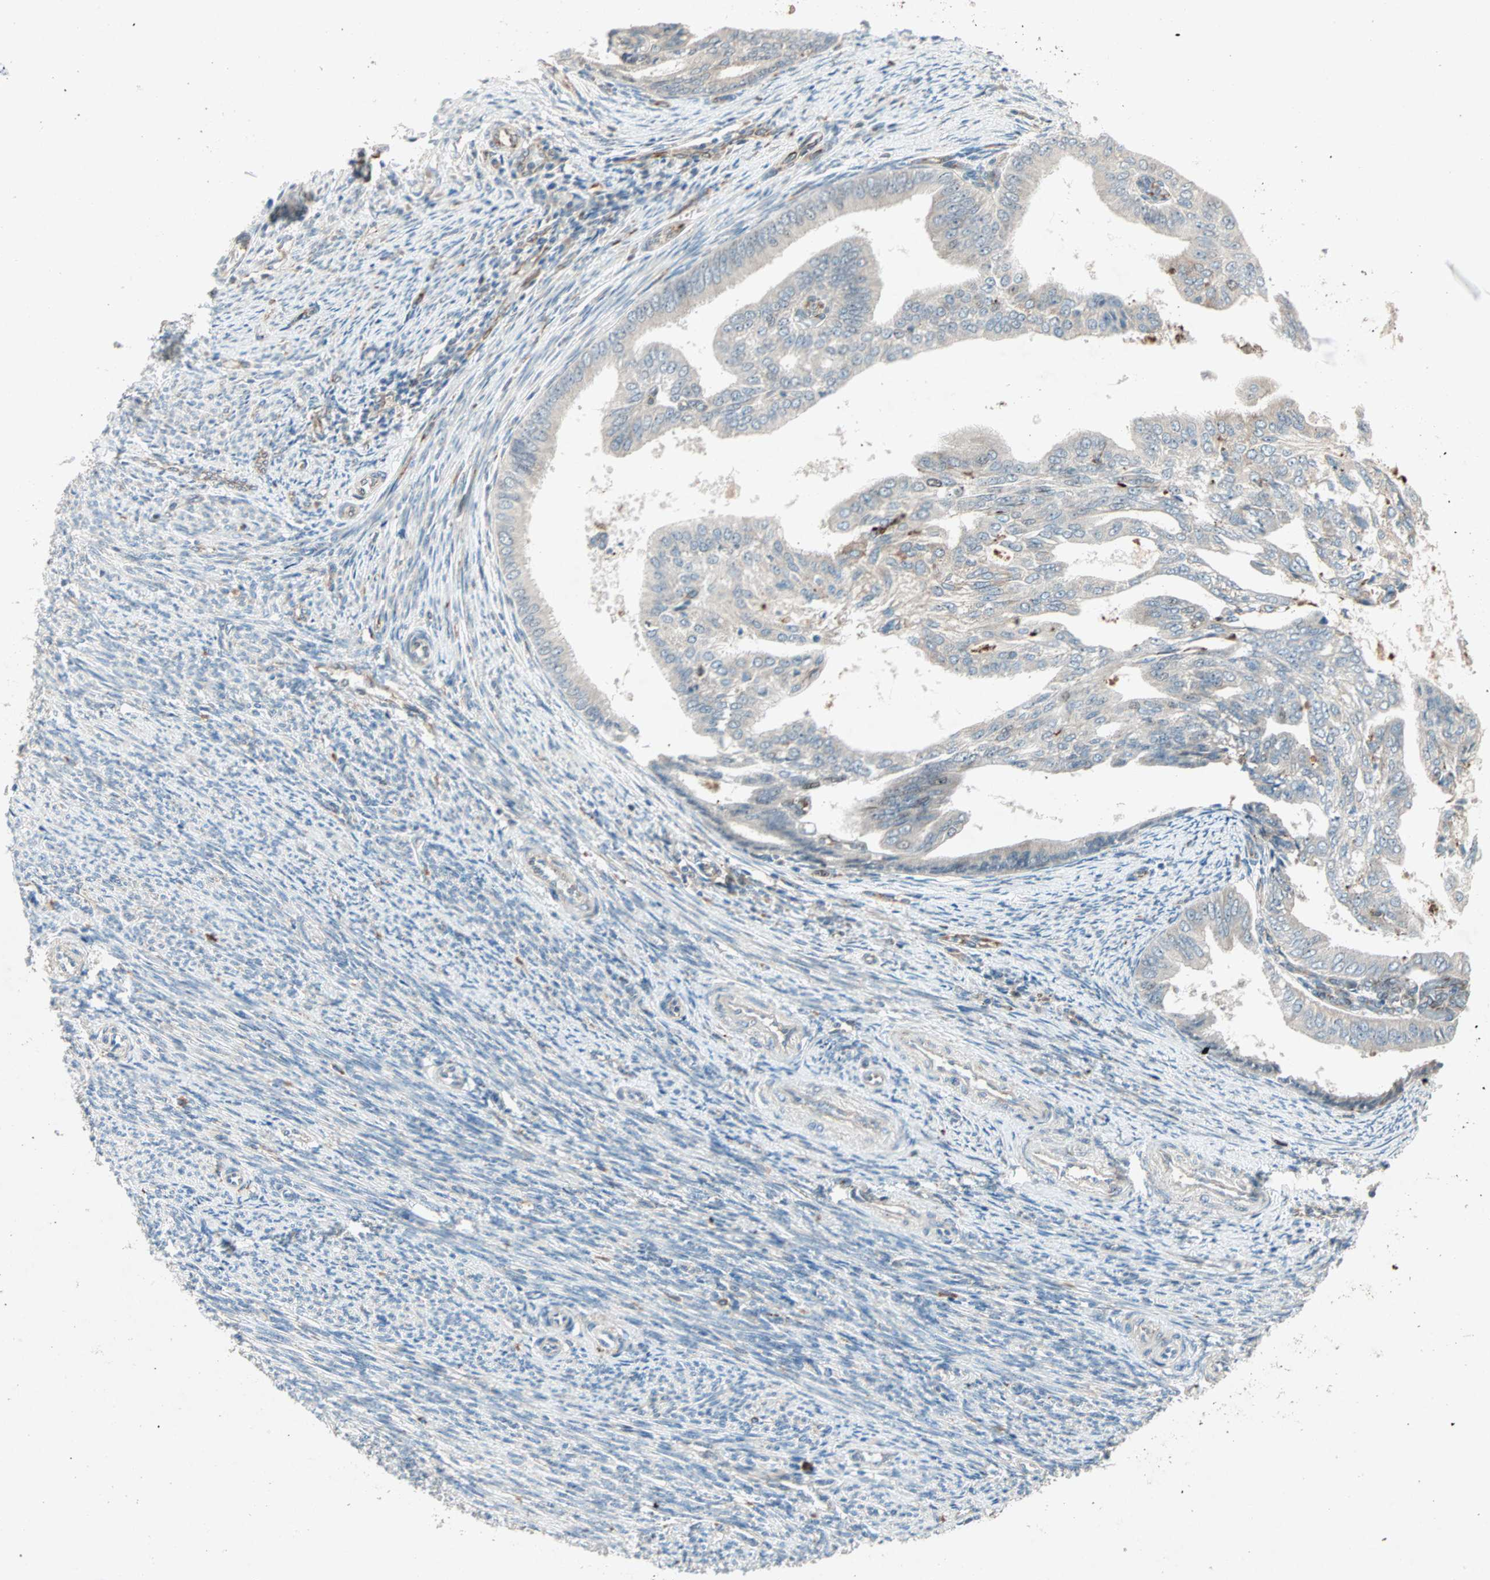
{"staining": {"intensity": "moderate", "quantity": ">75%", "location": "cytoplasmic/membranous"}, "tissue": "endometrial cancer", "cell_type": "Tumor cells", "image_type": "cancer", "snomed": [{"axis": "morphology", "description": "Adenocarcinoma, NOS"}, {"axis": "topography", "description": "Endometrium"}], "caption": "Moderate cytoplasmic/membranous staining is present in approximately >75% of tumor cells in endometrial cancer (adenocarcinoma).", "gene": "ZNF37A", "patient": {"sex": "female", "age": 58}}